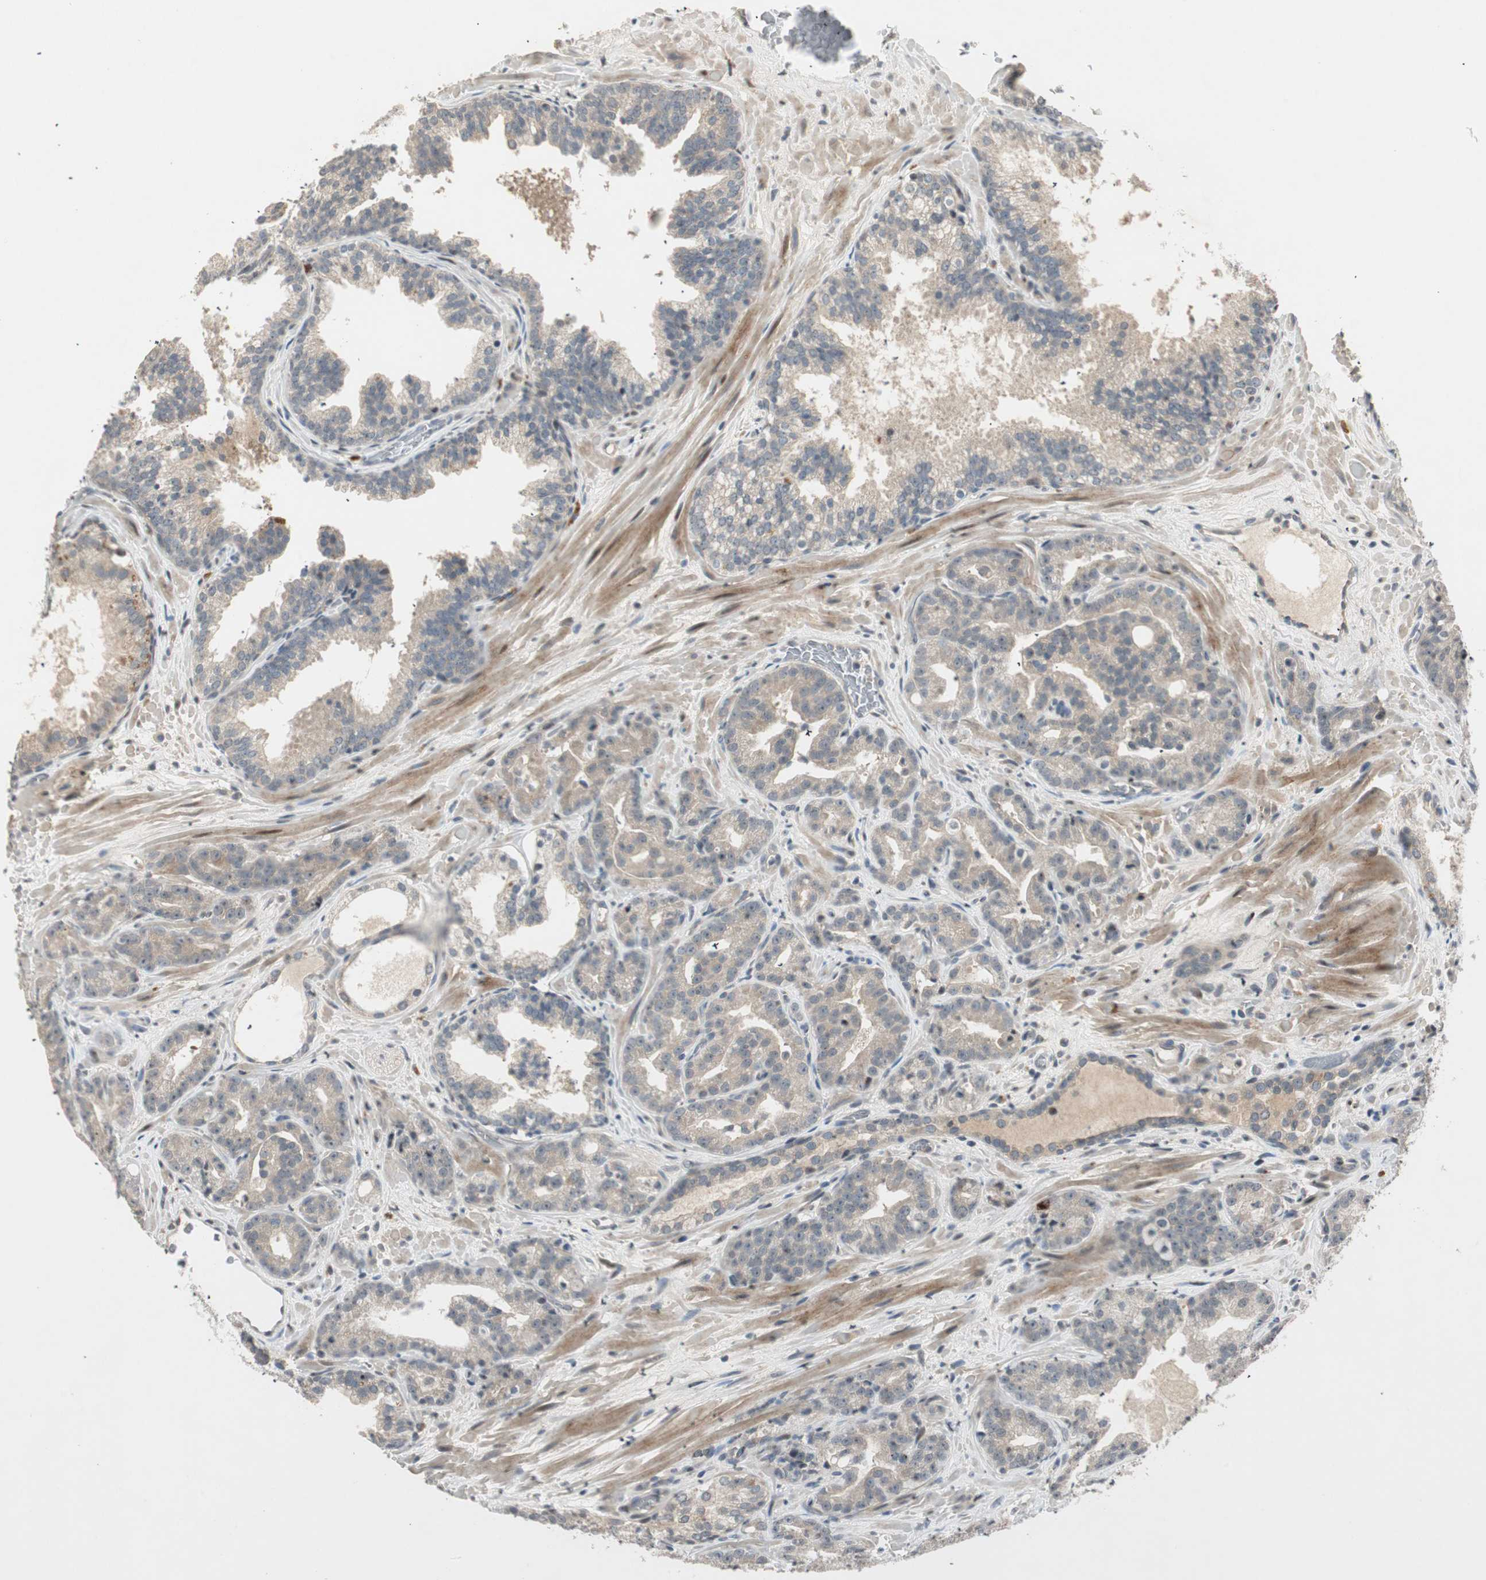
{"staining": {"intensity": "weak", "quantity": "25%-75%", "location": "cytoplasmic/membranous"}, "tissue": "prostate cancer", "cell_type": "Tumor cells", "image_type": "cancer", "snomed": [{"axis": "morphology", "description": "Adenocarcinoma, Low grade"}, {"axis": "topography", "description": "Prostate"}], "caption": "Immunohistochemical staining of prostate cancer demonstrates low levels of weak cytoplasmic/membranous protein positivity in about 25%-75% of tumor cells. The staining is performed using DAB brown chromogen to label protein expression. The nuclei are counter-stained blue using hematoxylin.", "gene": "ACSL5", "patient": {"sex": "male", "age": 63}}